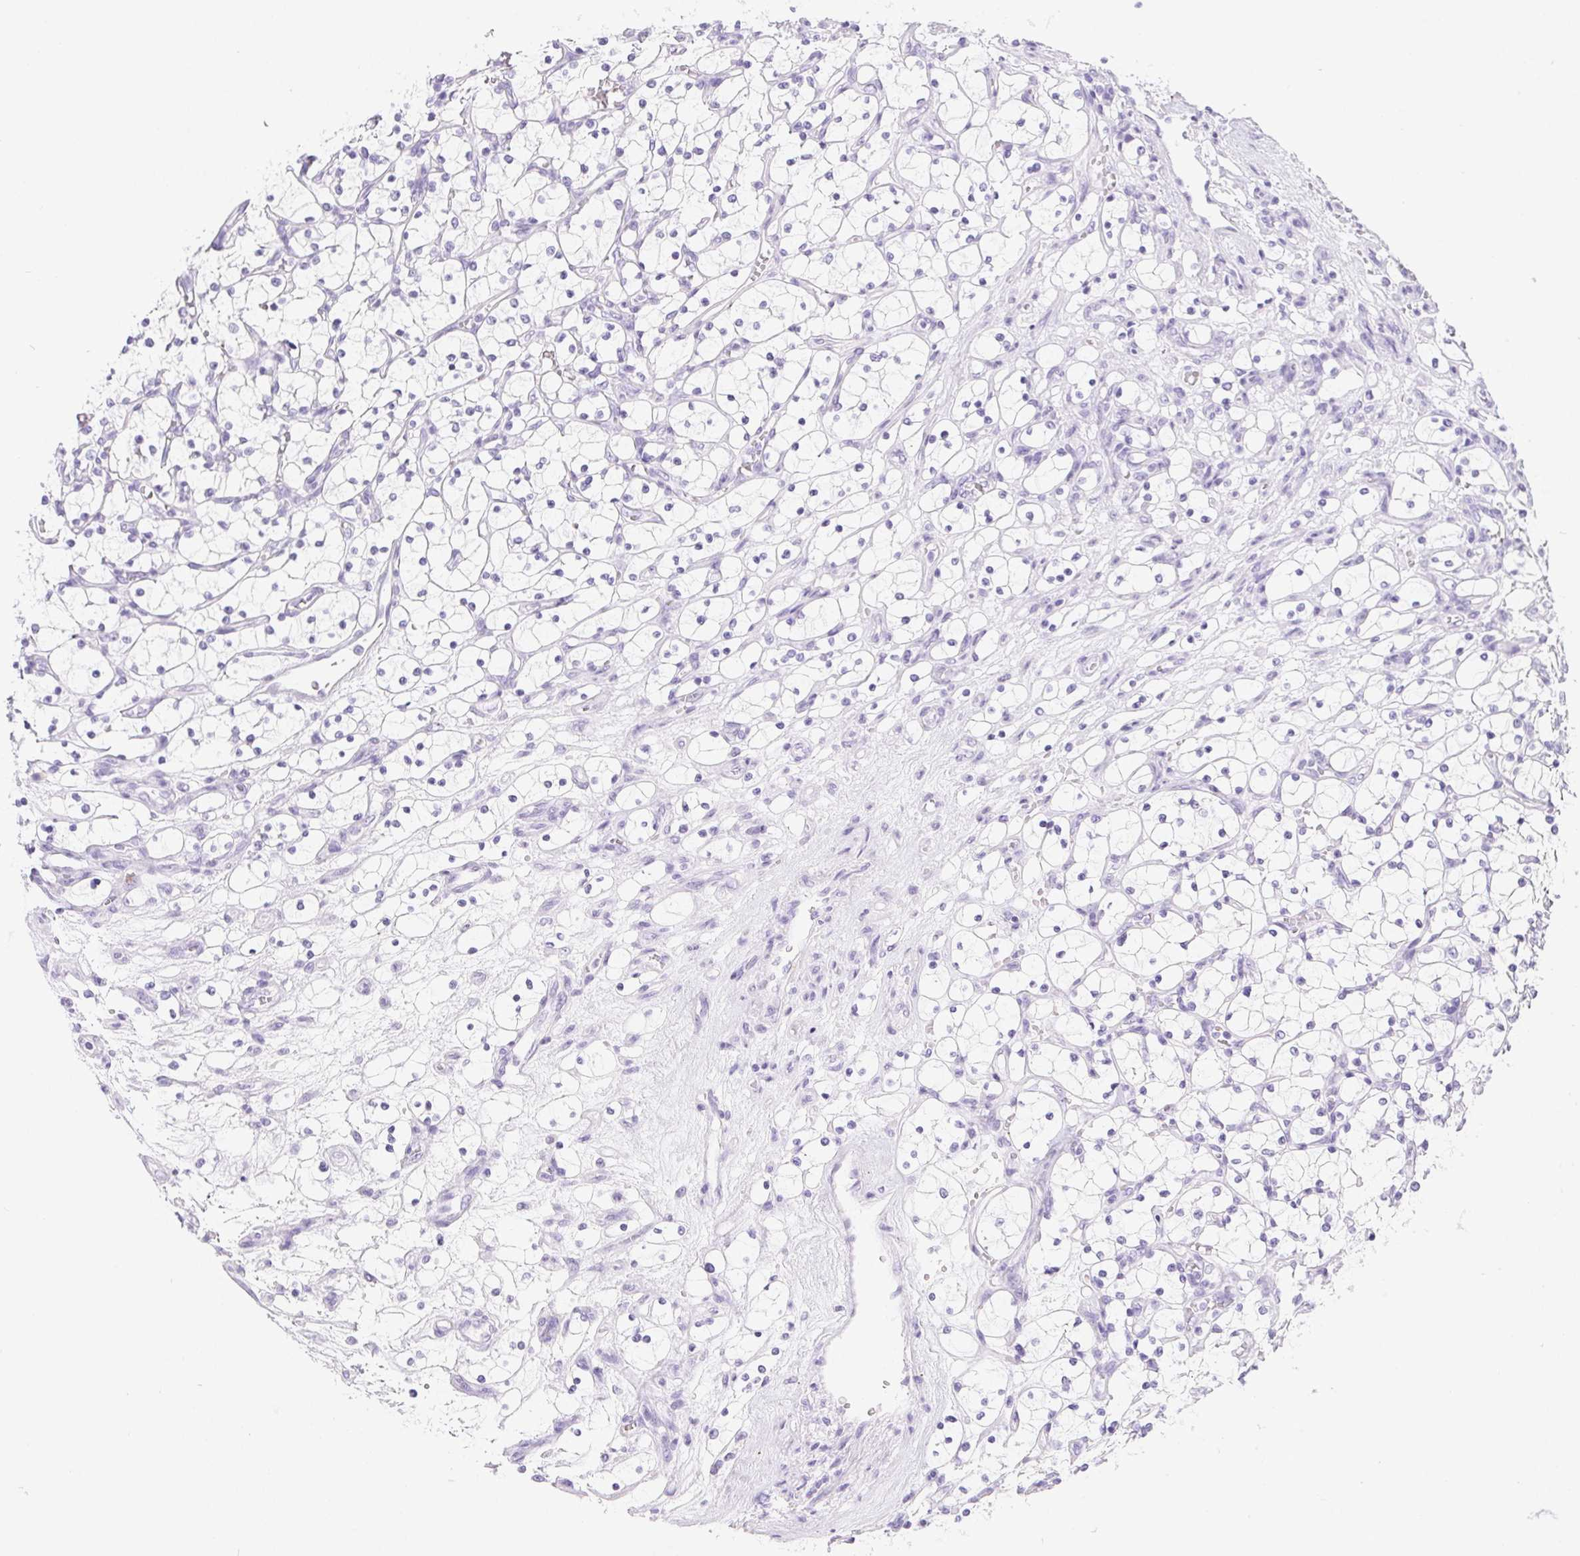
{"staining": {"intensity": "negative", "quantity": "none", "location": "none"}, "tissue": "renal cancer", "cell_type": "Tumor cells", "image_type": "cancer", "snomed": [{"axis": "morphology", "description": "Adenocarcinoma, NOS"}, {"axis": "topography", "description": "Kidney"}], "caption": "The histopathology image shows no significant expression in tumor cells of renal cancer (adenocarcinoma).", "gene": "PNLIP", "patient": {"sex": "female", "age": 69}}